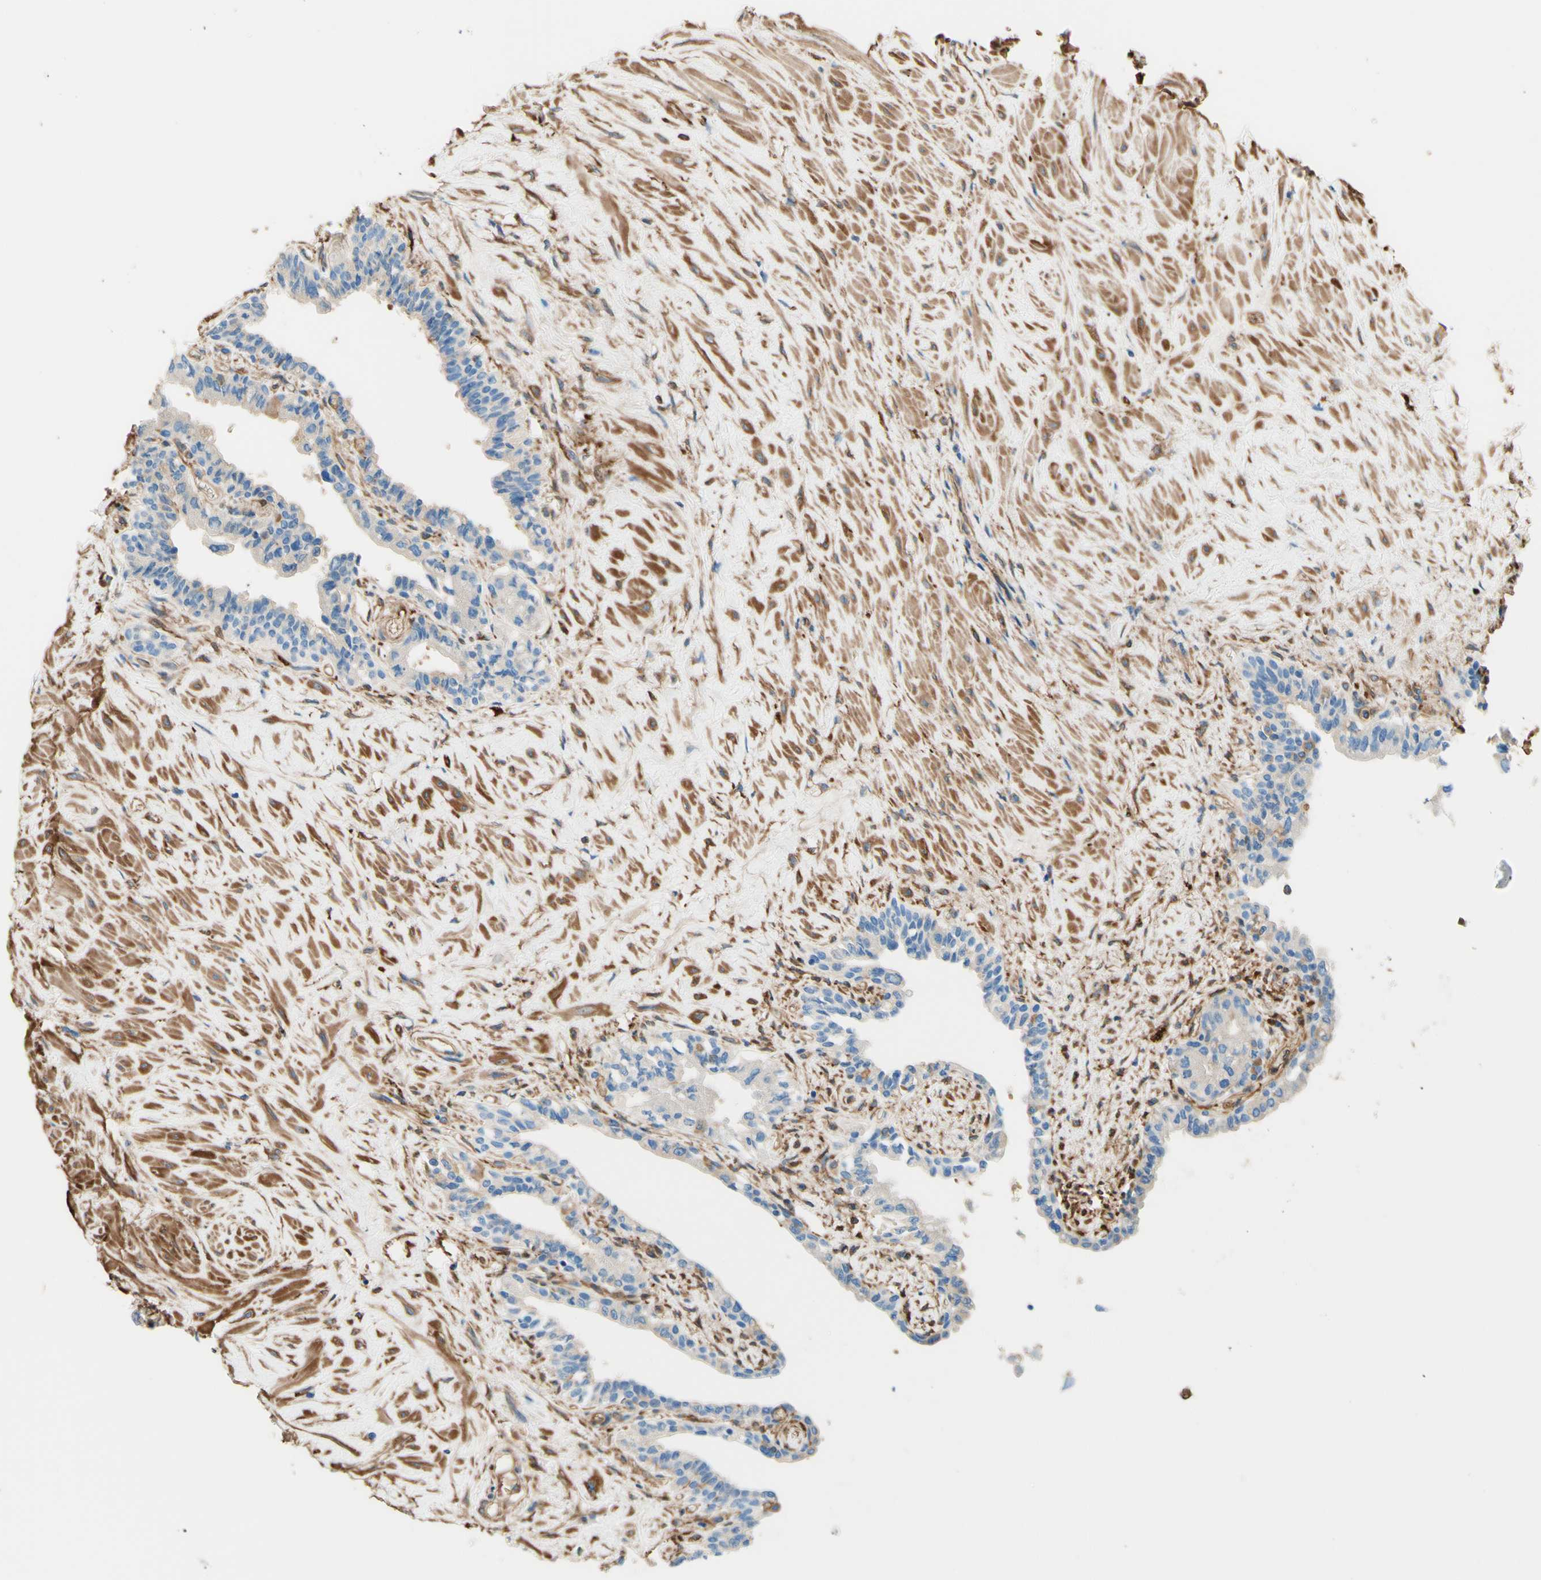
{"staining": {"intensity": "negative", "quantity": "none", "location": "none"}, "tissue": "seminal vesicle", "cell_type": "Glandular cells", "image_type": "normal", "snomed": [{"axis": "morphology", "description": "Normal tissue, NOS"}, {"axis": "topography", "description": "Seminal veicle"}], "caption": "Immunohistochemical staining of benign seminal vesicle exhibits no significant positivity in glandular cells. (DAB immunohistochemistry (IHC) visualized using brightfield microscopy, high magnification).", "gene": "DPYSL3", "patient": {"sex": "male", "age": 63}}